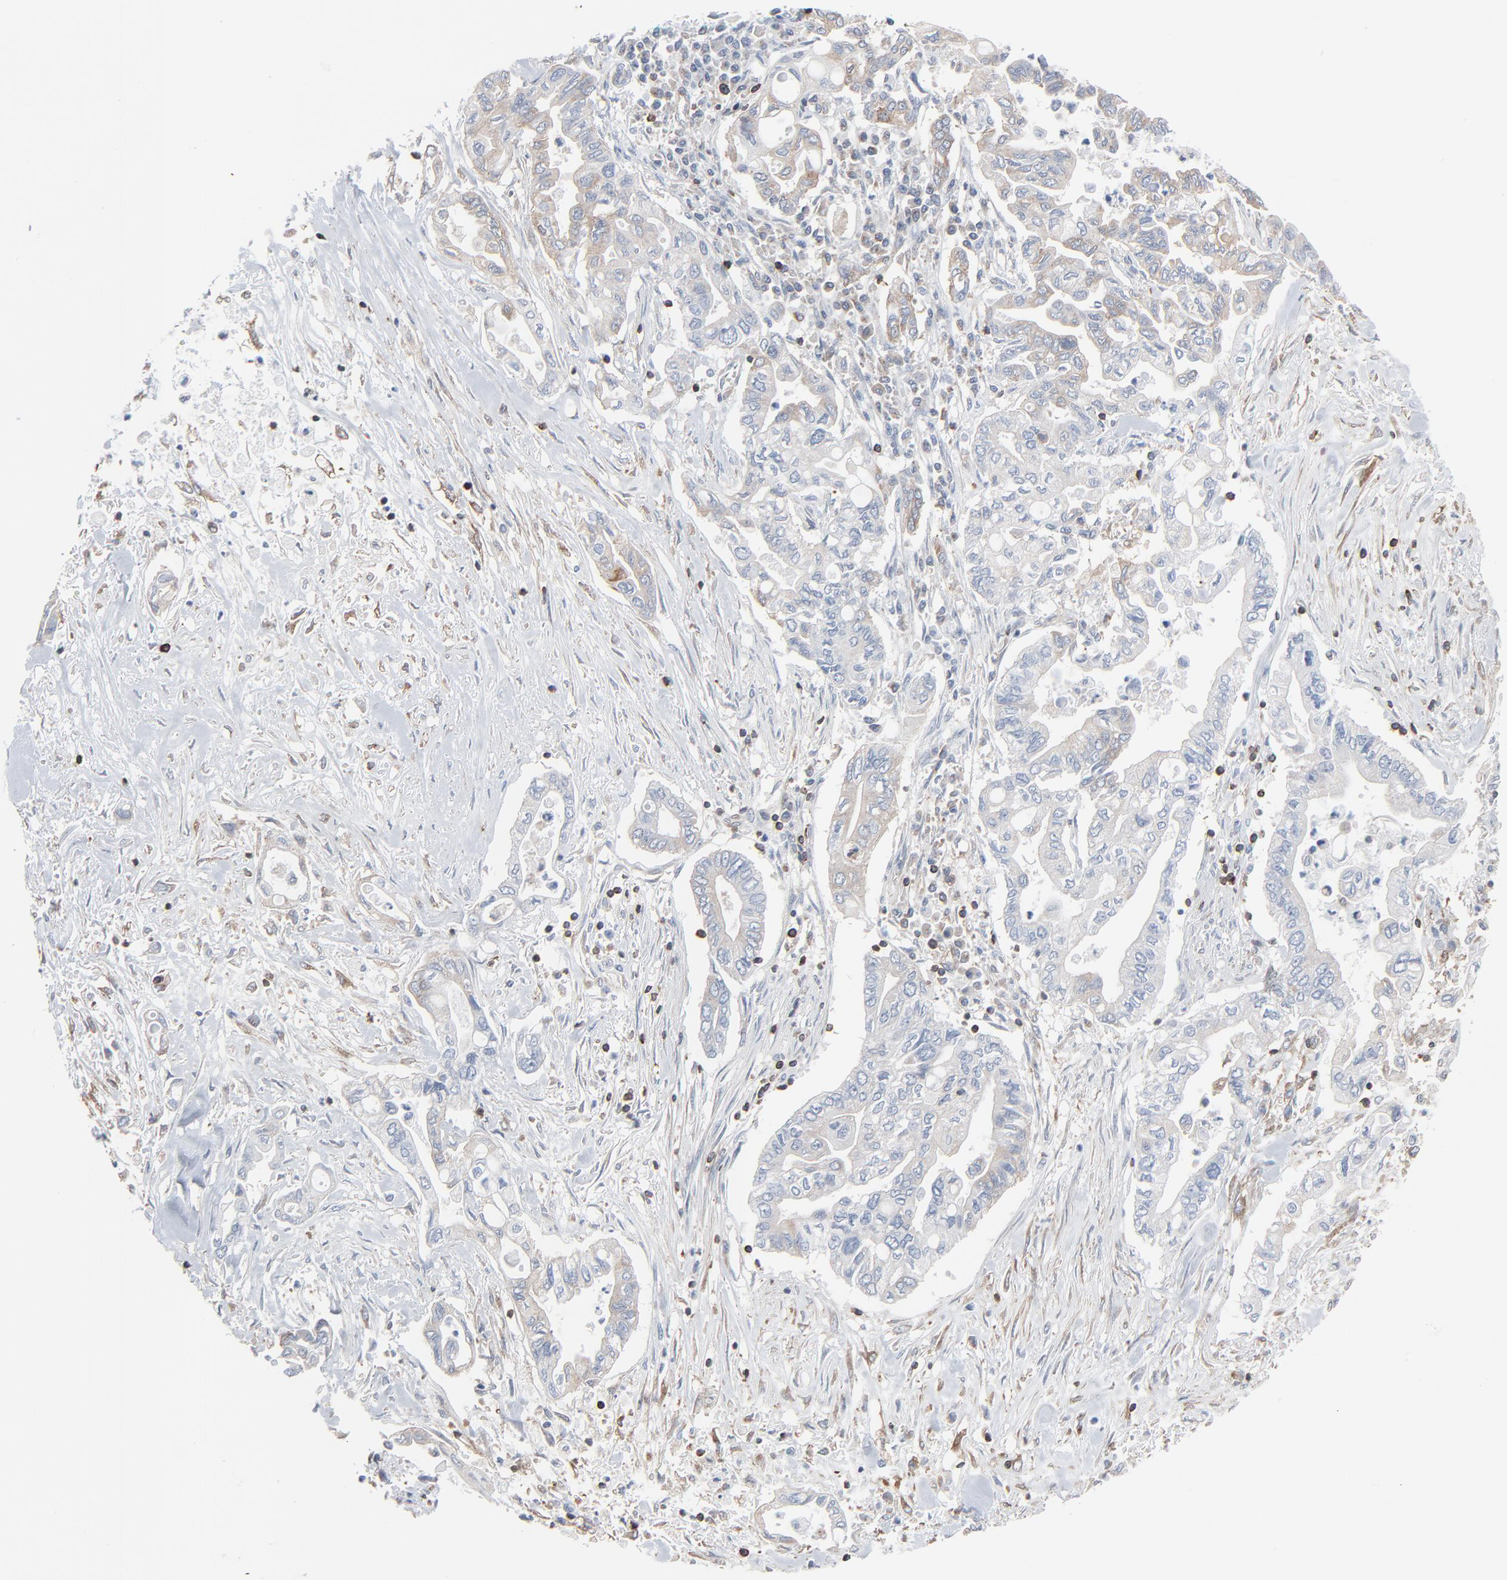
{"staining": {"intensity": "weak", "quantity": "<25%", "location": "cytoplasmic/membranous"}, "tissue": "pancreatic cancer", "cell_type": "Tumor cells", "image_type": "cancer", "snomed": [{"axis": "morphology", "description": "Adenocarcinoma, NOS"}, {"axis": "topography", "description": "Pancreas"}], "caption": "This is a image of IHC staining of pancreatic adenocarcinoma, which shows no staining in tumor cells. (DAB IHC with hematoxylin counter stain).", "gene": "OPTN", "patient": {"sex": "female", "age": 57}}